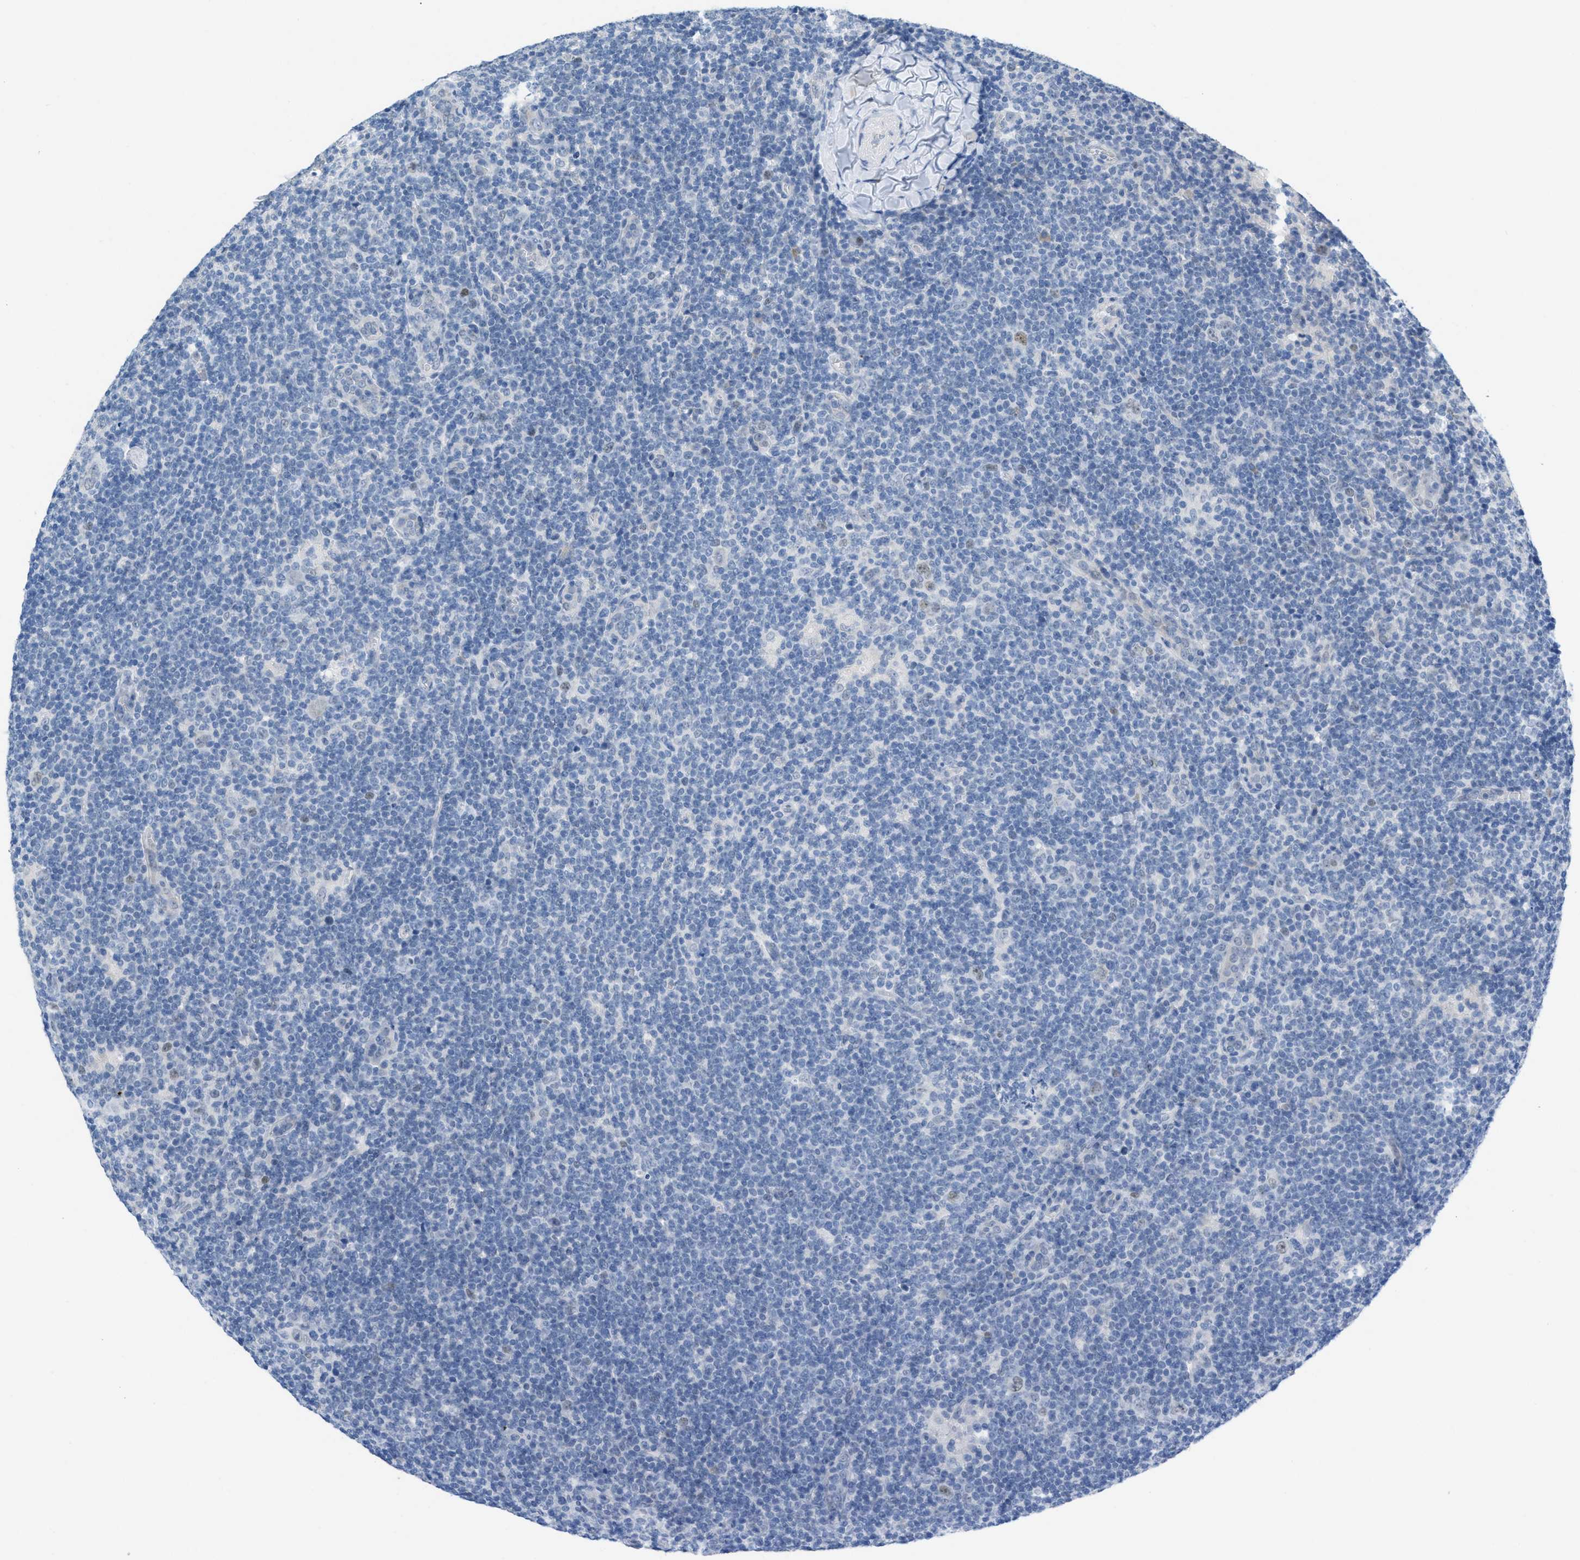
{"staining": {"intensity": "negative", "quantity": "none", "location": "none"}, "tissue": "lymphoma", "cell_type": "Tumor cells", "image_type": "cancer", "snomed": [{"axis": "morphology", "description": "Hodgkin's disease, NOS"}, {"axis": "topography", "description": "Lymph node"}], "caption": "This image is of Hodgkin's disease stained with immunohistochemistry to label a protein in brown with the nuclei are counter-stained blue. There is no positivity in tumor cells. (Immunohistochemistry (ihc), brightfield microscopy, high magnification).", "gene": "HSF2", "patient": {"sex": "female", "age": 57}}